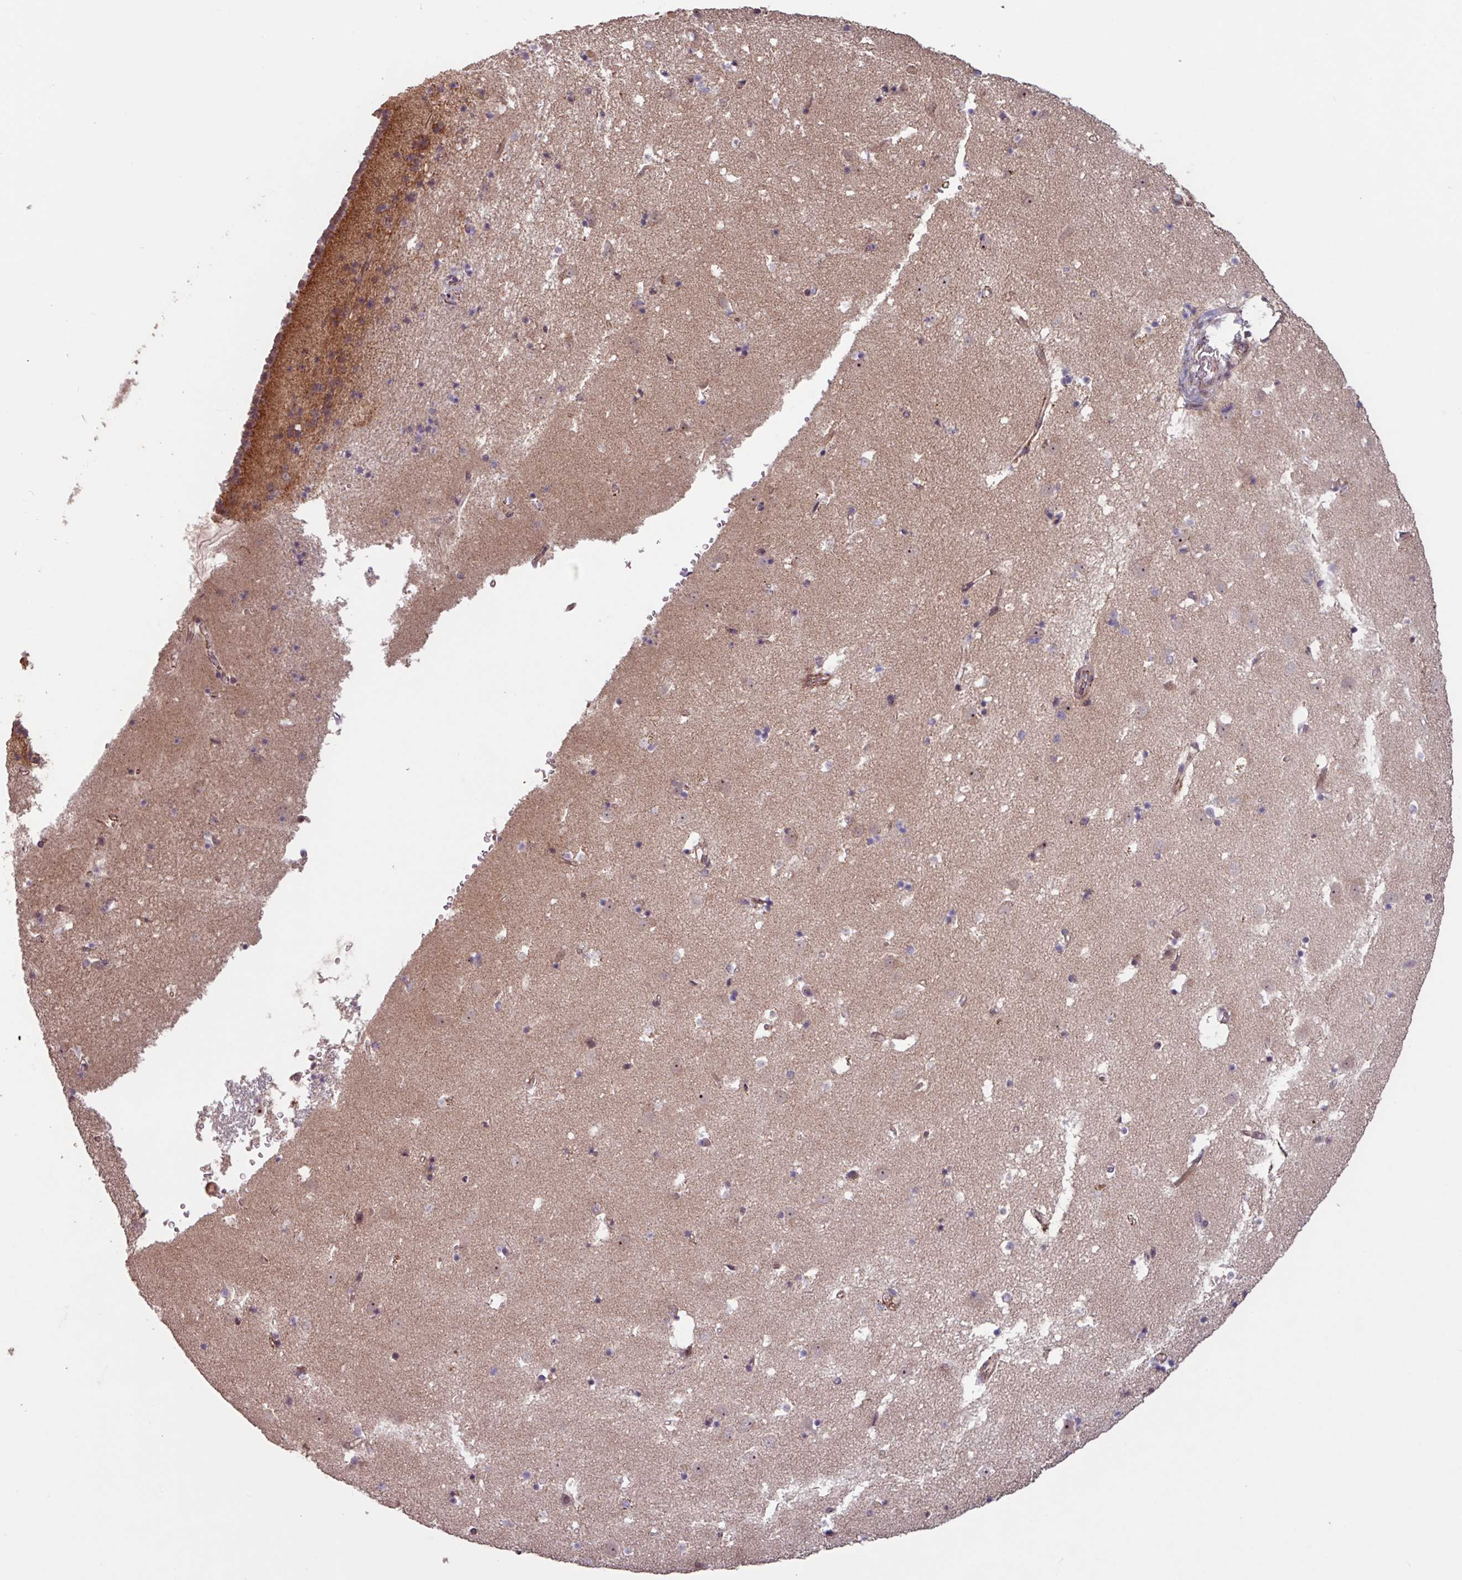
{"staining": {"intensity": "negative", "quantity": "none", "location": "none"}, "tissue": "caudate", "cell_type": "Glial cells", "image_type": "normal", "snomed": [{"axis": "morphology", "description": "Normal tissue, NOS"}, {"axis": "topography", "description": "Lateral ventricle wall"}], "caption": "The immunohistochemistry (IHC) photomicrograph has no significant staining in glial cells of caudate.", "gene": "TMEM88", "patient": {"sex": "male", "age": 58}}